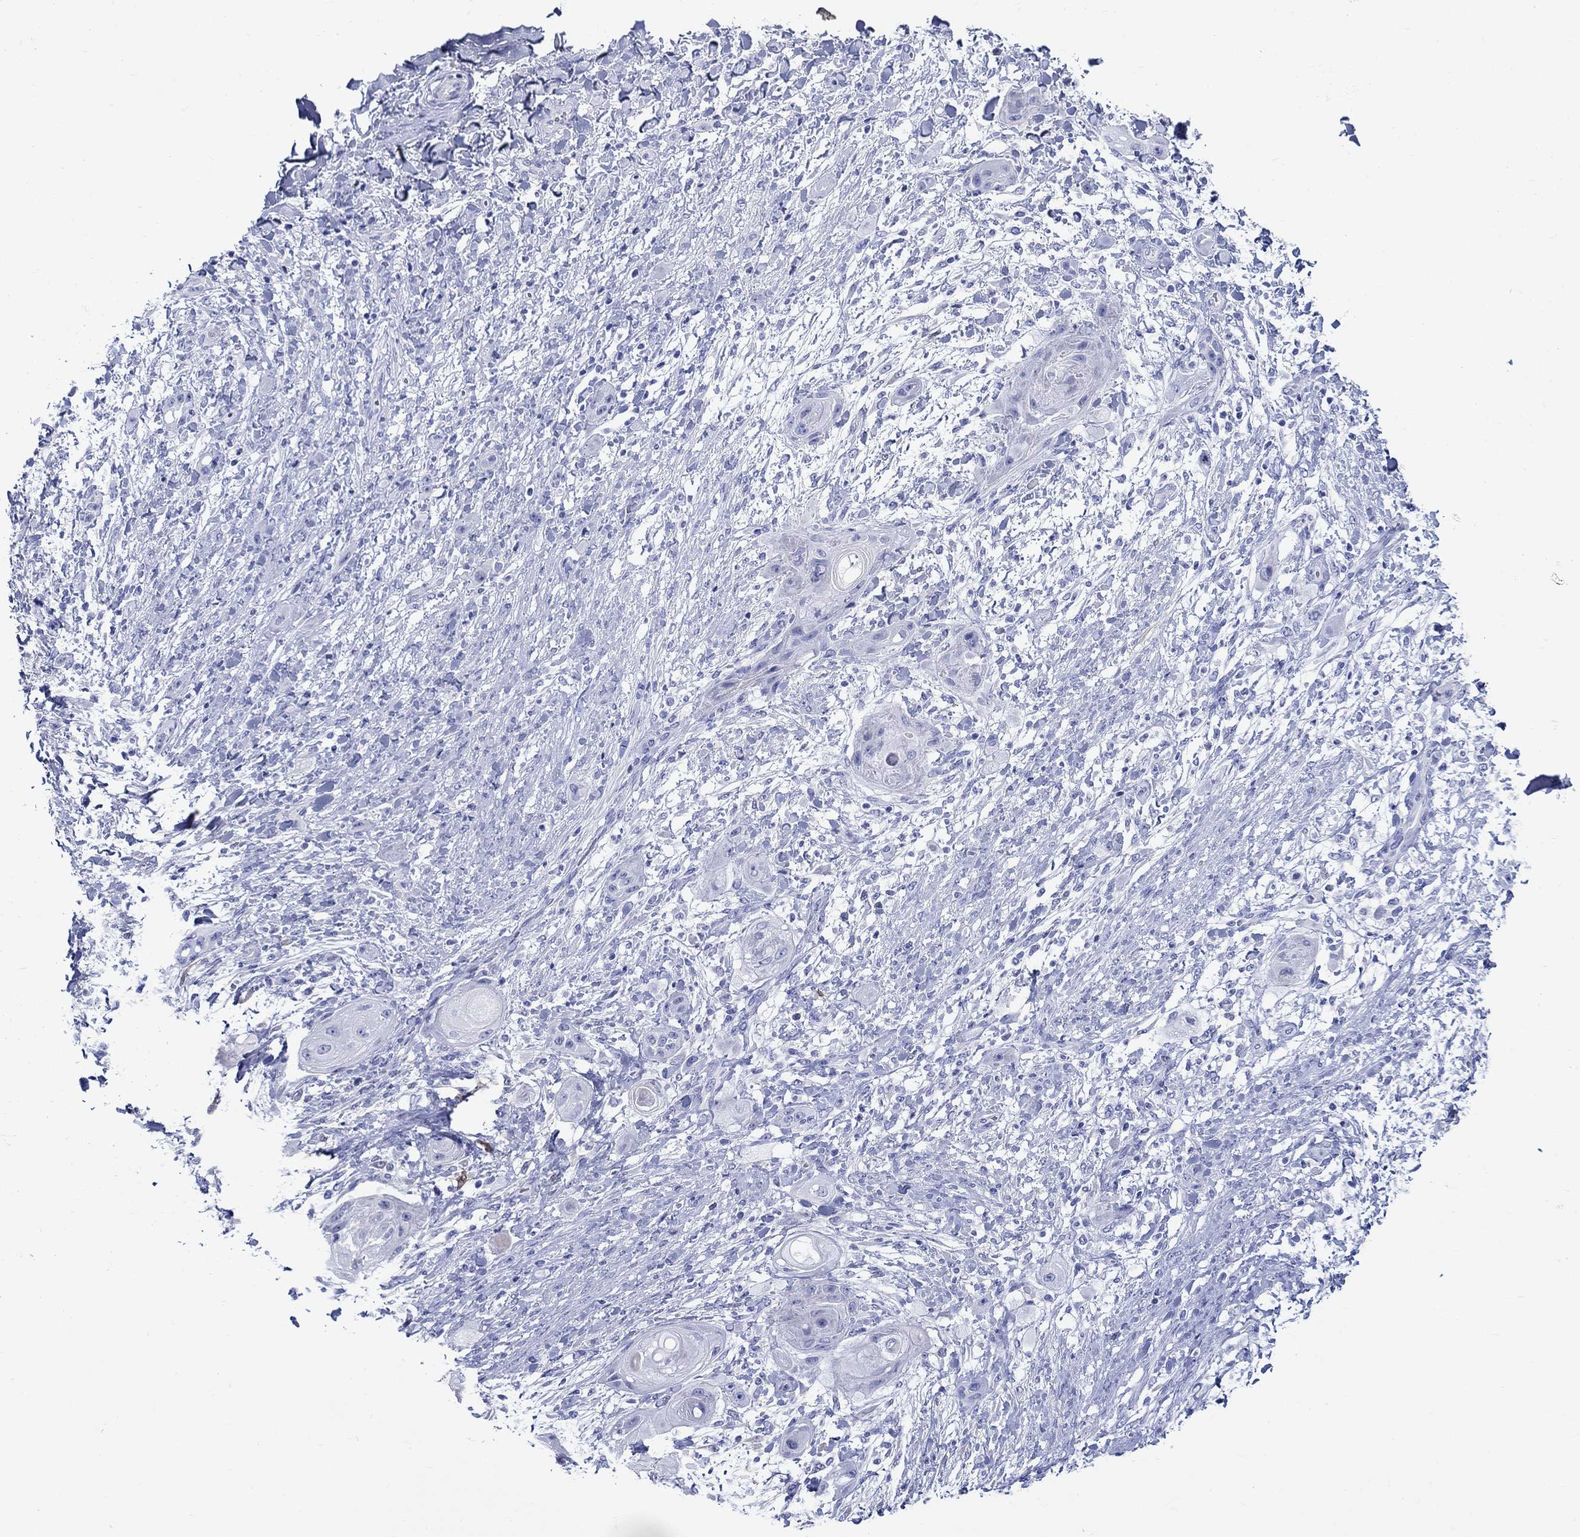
{"staining": {"intensity": "negative", "quantity": "none", "location": "none"}, "tissue": "skin cancer", "cell_type": "Tumor cells", "image_type": "cancer", "snomed": [{"axis": "morphology", "description": "Squamous cell carcinoma, NOS"}, {"axis": "topography", "description": "Skin"}], "caption": "Immunohistochemistry of skin cancer (squamous cell carcinoma) exhibits no positivity in tumor cells.", "gene": "CRYGS", "patient": {"sex": "male", "age": 62}}